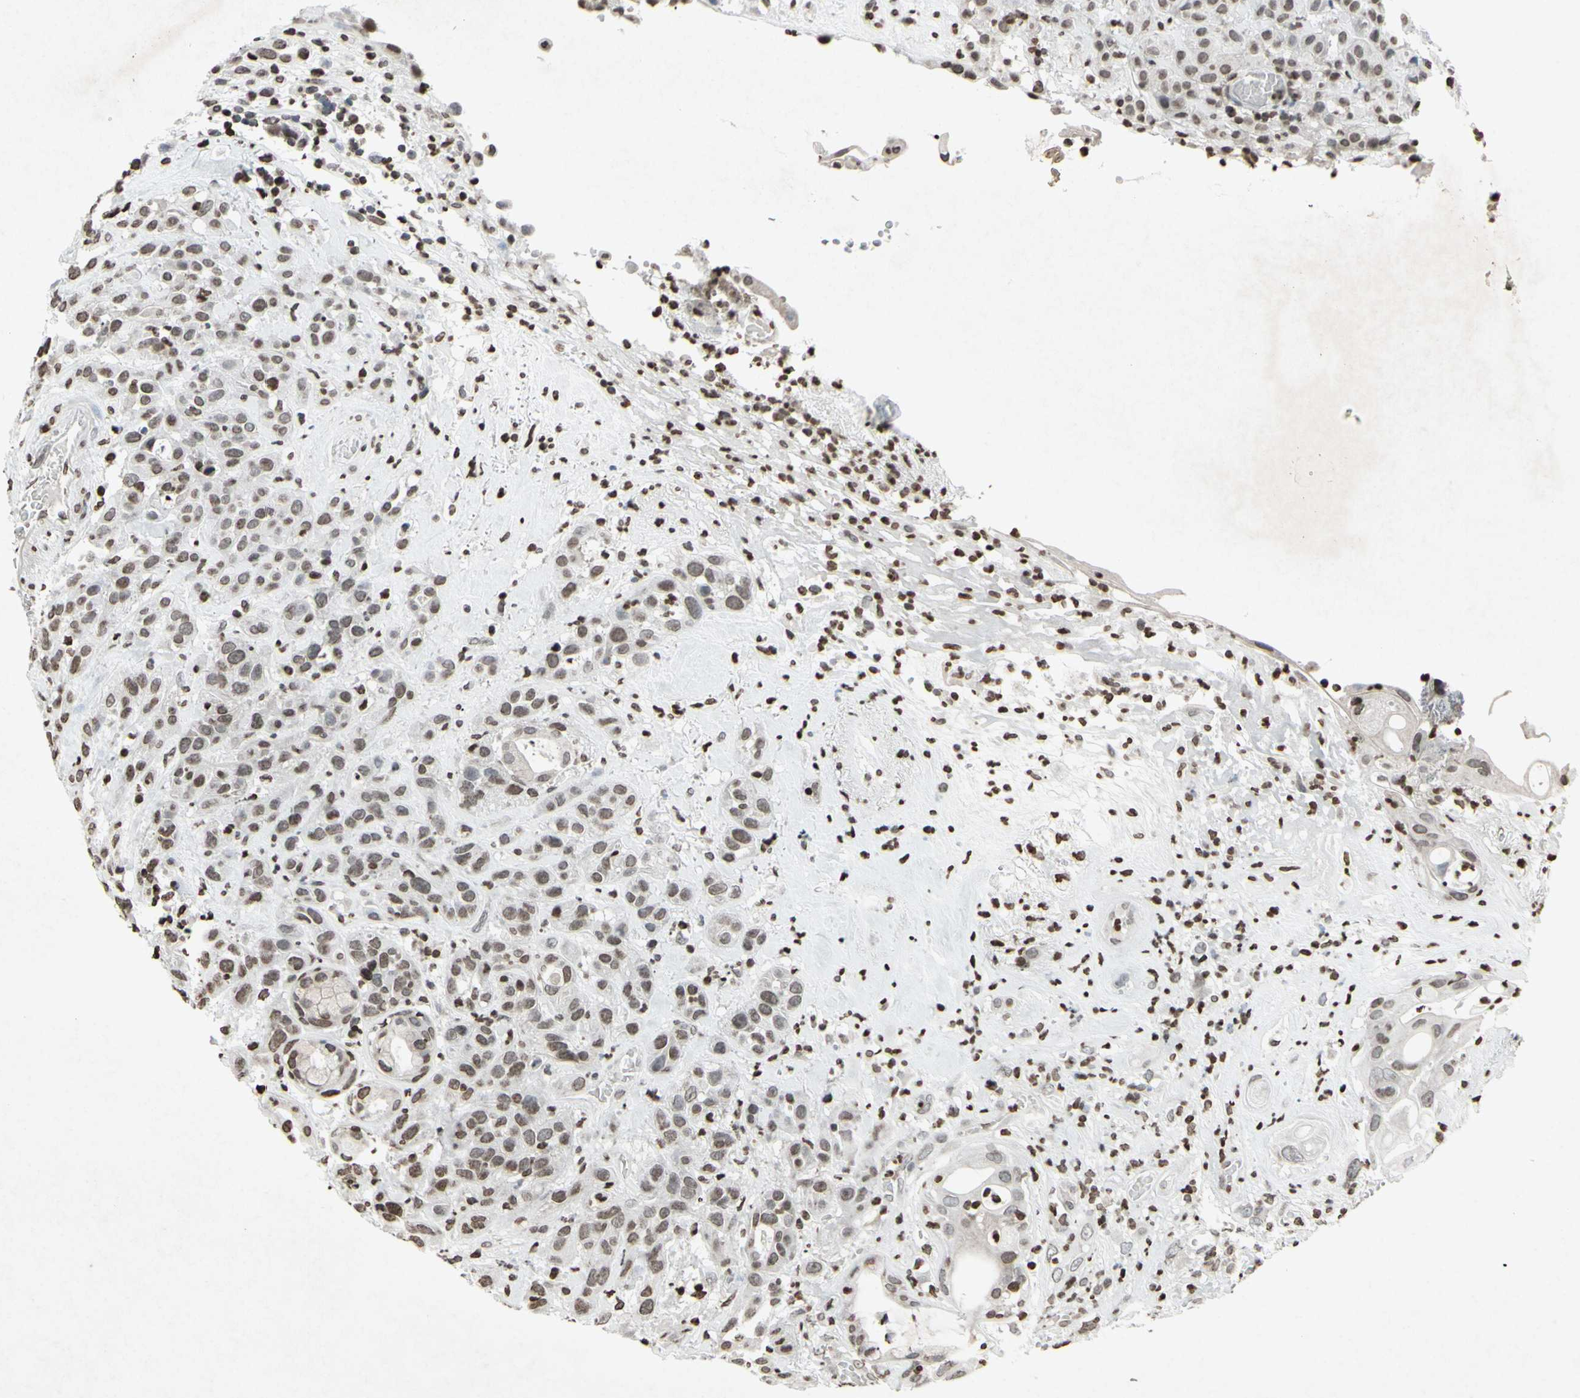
{"staining": {"intensity": "weak", "quantity": "25%-75%", "location": "nuclear"}, "tissue": "head and neck cancer", "cell_type": "Tumor cells", "image_type": "cancer", "snomed": [{"axis": "morphology", "description": "Squamous cell carcinoma, NOS"}, {"axis": "topography", "description": "Head-Neck"}], "caption": "Protein expression analysis of human squamous cell carcinoma (head and neck) reveals weak nuclear positivity in about 25%-75% of tumor cells. Immunohistochemistry (ihc) stains the protein of interest in brown and the nuclei are stained blue.", "gene": "CD79B", "patient": {"sex": "male", "age": 62}}